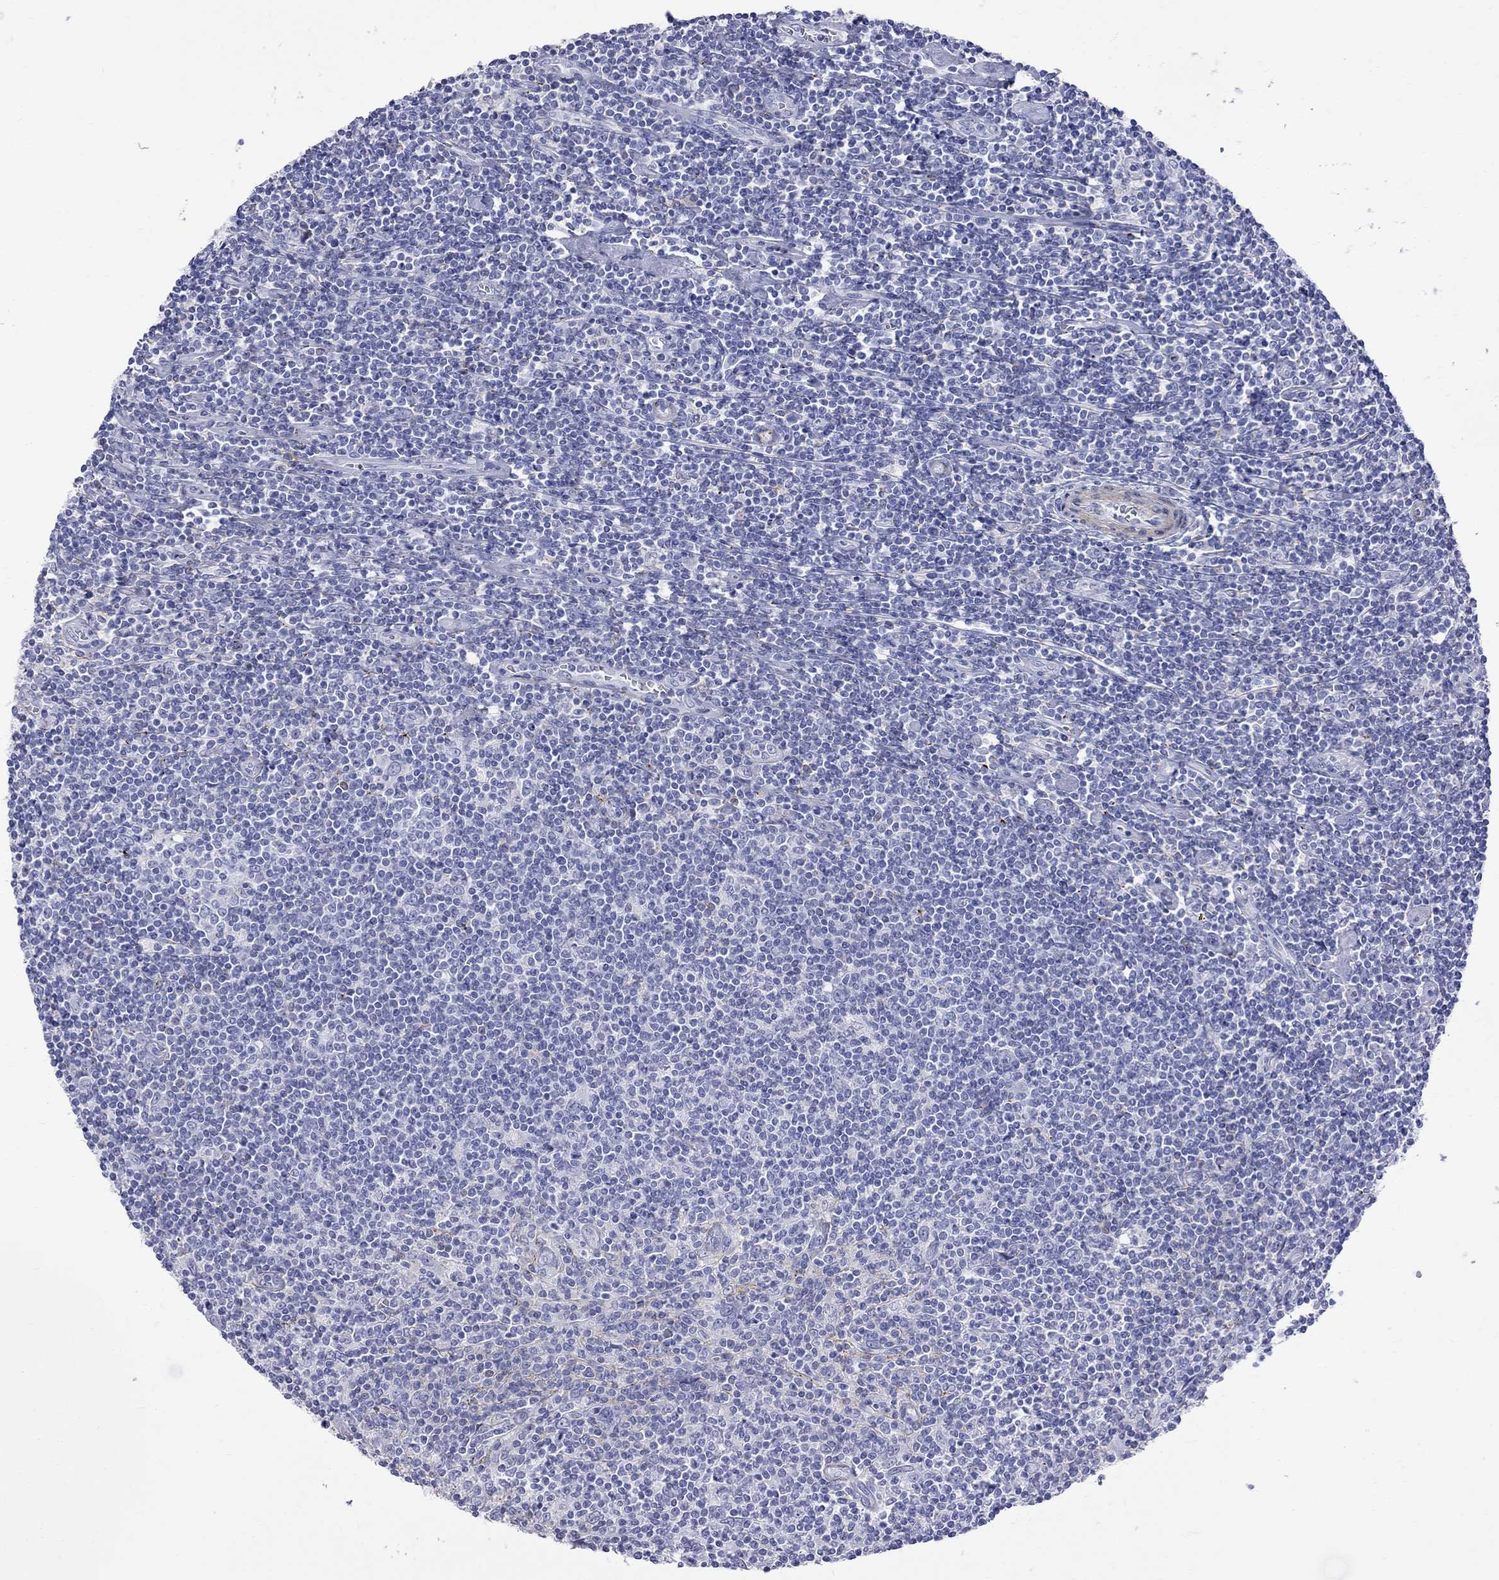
{"staining": {"intensity": "negative", "quantity": "none", "location": "none"}, "tissue": "lymphoma", "cell_type": "Tumor cells", "image_type": "cancer", "snomed": [{"axis": "morphology", "description": "Hodgkin's disease, NOS"}, {"axis": "topography", "description": "Lymph node"}], "caption": "Immunohistochemical staining of human Hodgkin's disease reveals no significant expression in tumor cells.", "gene": "S100A3", "patient": {"sex": "male", "age": 40}}